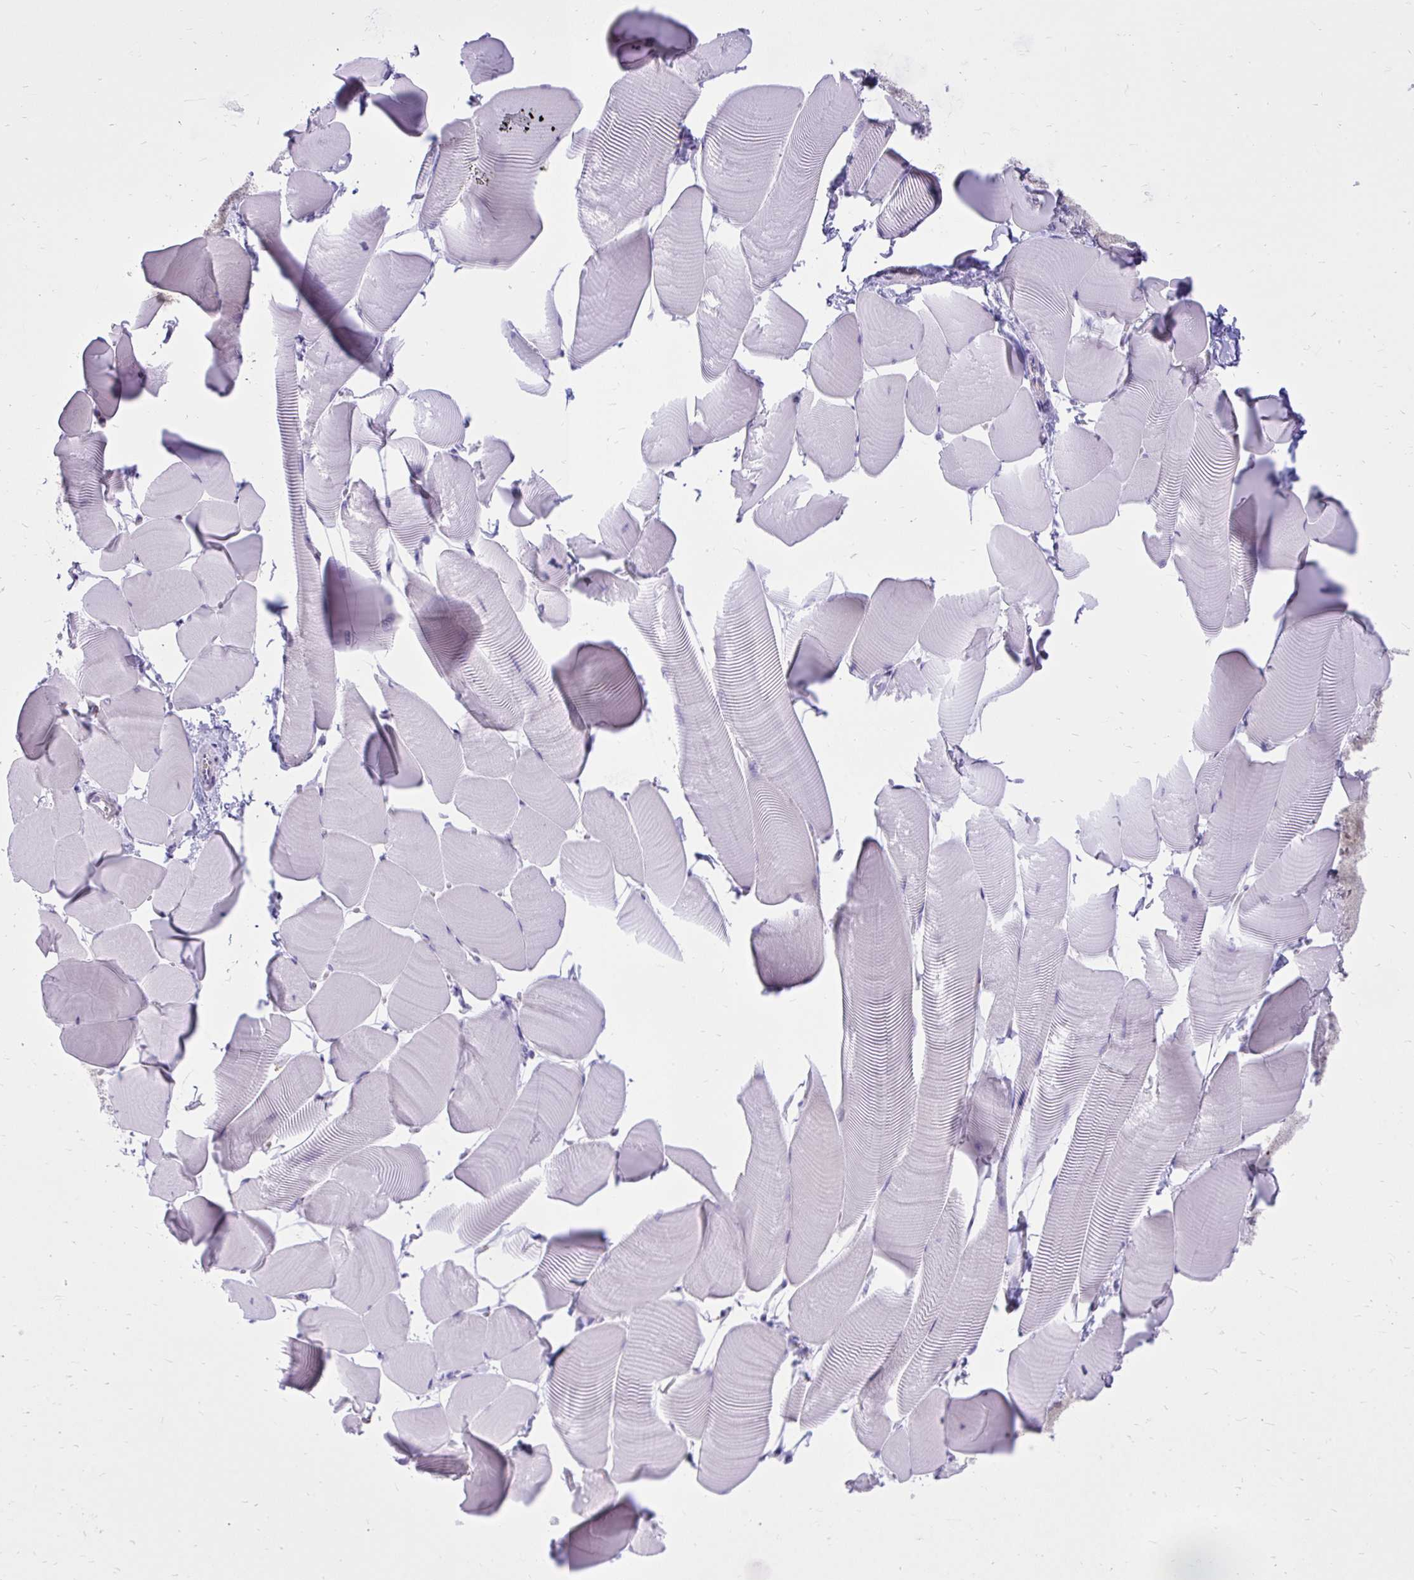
{"staining": {"intensity": "negative", "quantity": "none", "location": "none"}, "tissue": "skeletal muscle", "cell_type": "Myocytes", "image_type": "normal", "snomed": [{"axis": "morphology", "description": "Normal tissue, NOS"}, {"axis": "topography", "description": "Skeletal muscle"}], "caption": "DAB (3,3'-diaminobenzidine) immunohistochemical staining of unremarkable skeletal muscle exhibits no significant positivity in myocytes.", "gene": "GPRIN3", "patient": {"sex": "male", "age": 25}}